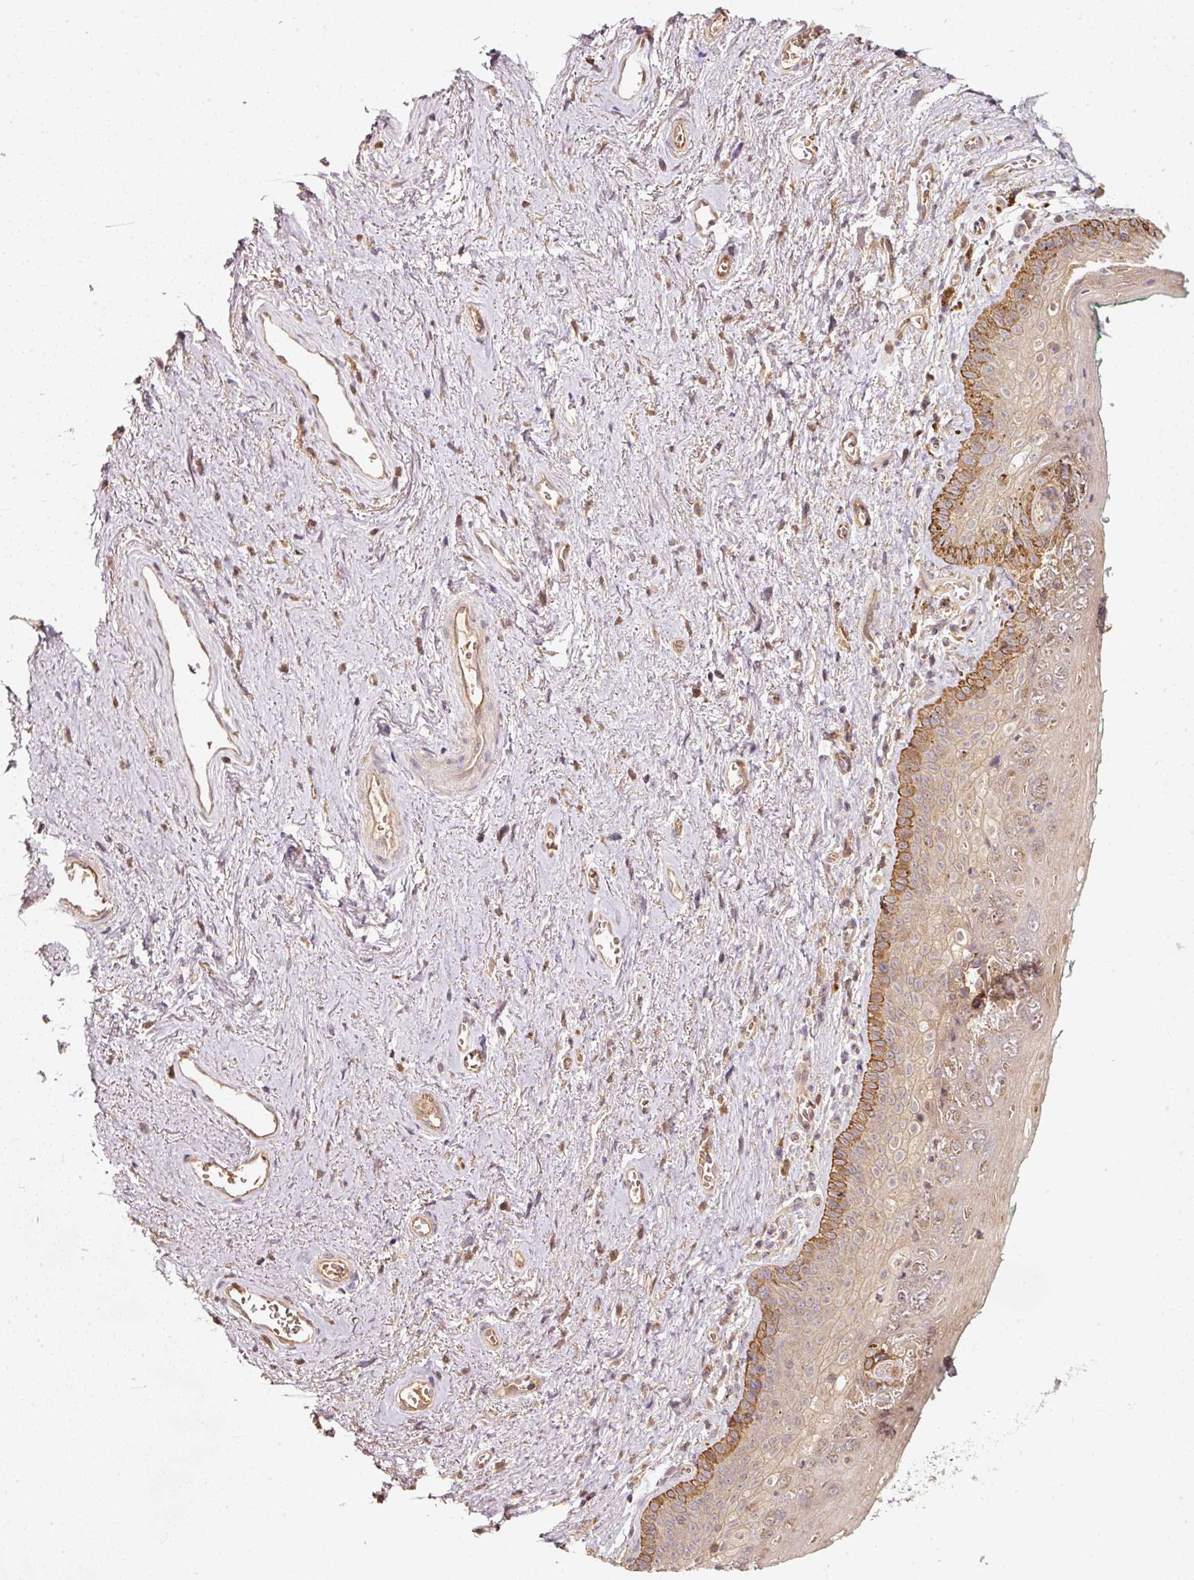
{"staining": {"intensity": "moderate", "quantity": ">75%", "location": "cytoplasmic/membranous"}, "tissue": "vagina", "cell_type": "Squamous epithelial cells", "image_type": "normal", "snomed": [{"axis": "morphology", "description": "Normal tissue, NOS"}, {"axis": "topography", "description": "Vulva"}, {"axis": "topography", "description": "Vagina"}, {"axis": "topography", "description": "Peripheral nerve tissue"}], "caption": "High-power microscopy captured an IHC histopathology image of unremarkable vagina, revealing moderate cytoplasmic/membranous staining in approximately >75% of squamous epithelial cells. (DAB IHC, brown staining for protein, blue staining for nuclei).", "gene": "RRAS2", "patient": {"sex": "female", "age": 66}}